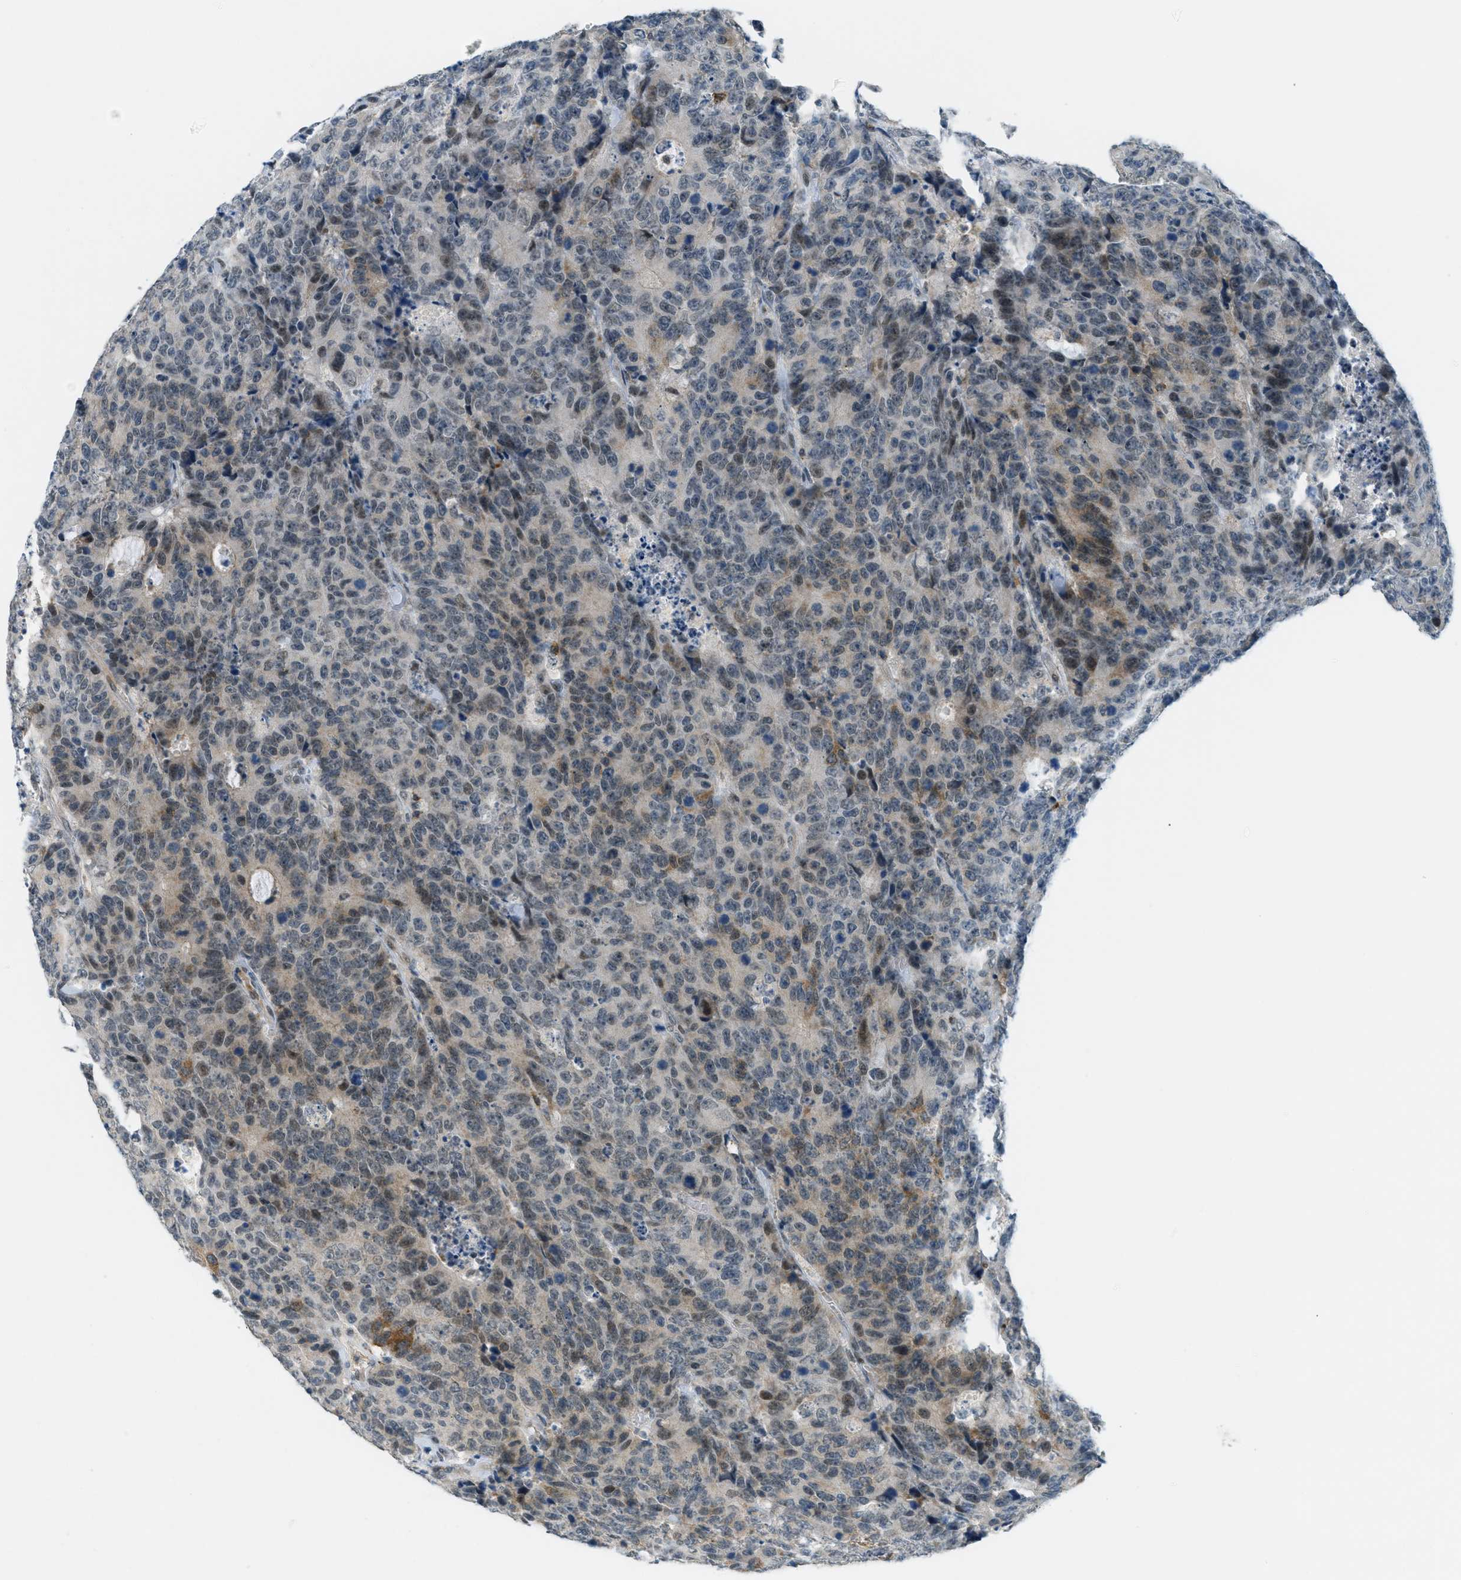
{"staining": {"intensity": "weak", "quantity": "25%-75%", "location": "nuclear"}, "tissue": "colorectal cancer", "cell_type": "Tumor cells", "image_type": "cancer", "snomed": [{"axis": "morphology", "description": "Adenocarcinoma, NOS"}, {"axis": "topography", "description": "Colon"}], "caption": "Colorectal cancer (adenocarcinoma) stained for a protein (brown) demonstrates weak nuclear positive staining in approximately 25%-75% of tumor cells.", "gene": "FYN", "patient": {"sex": "female", "age": 86}}